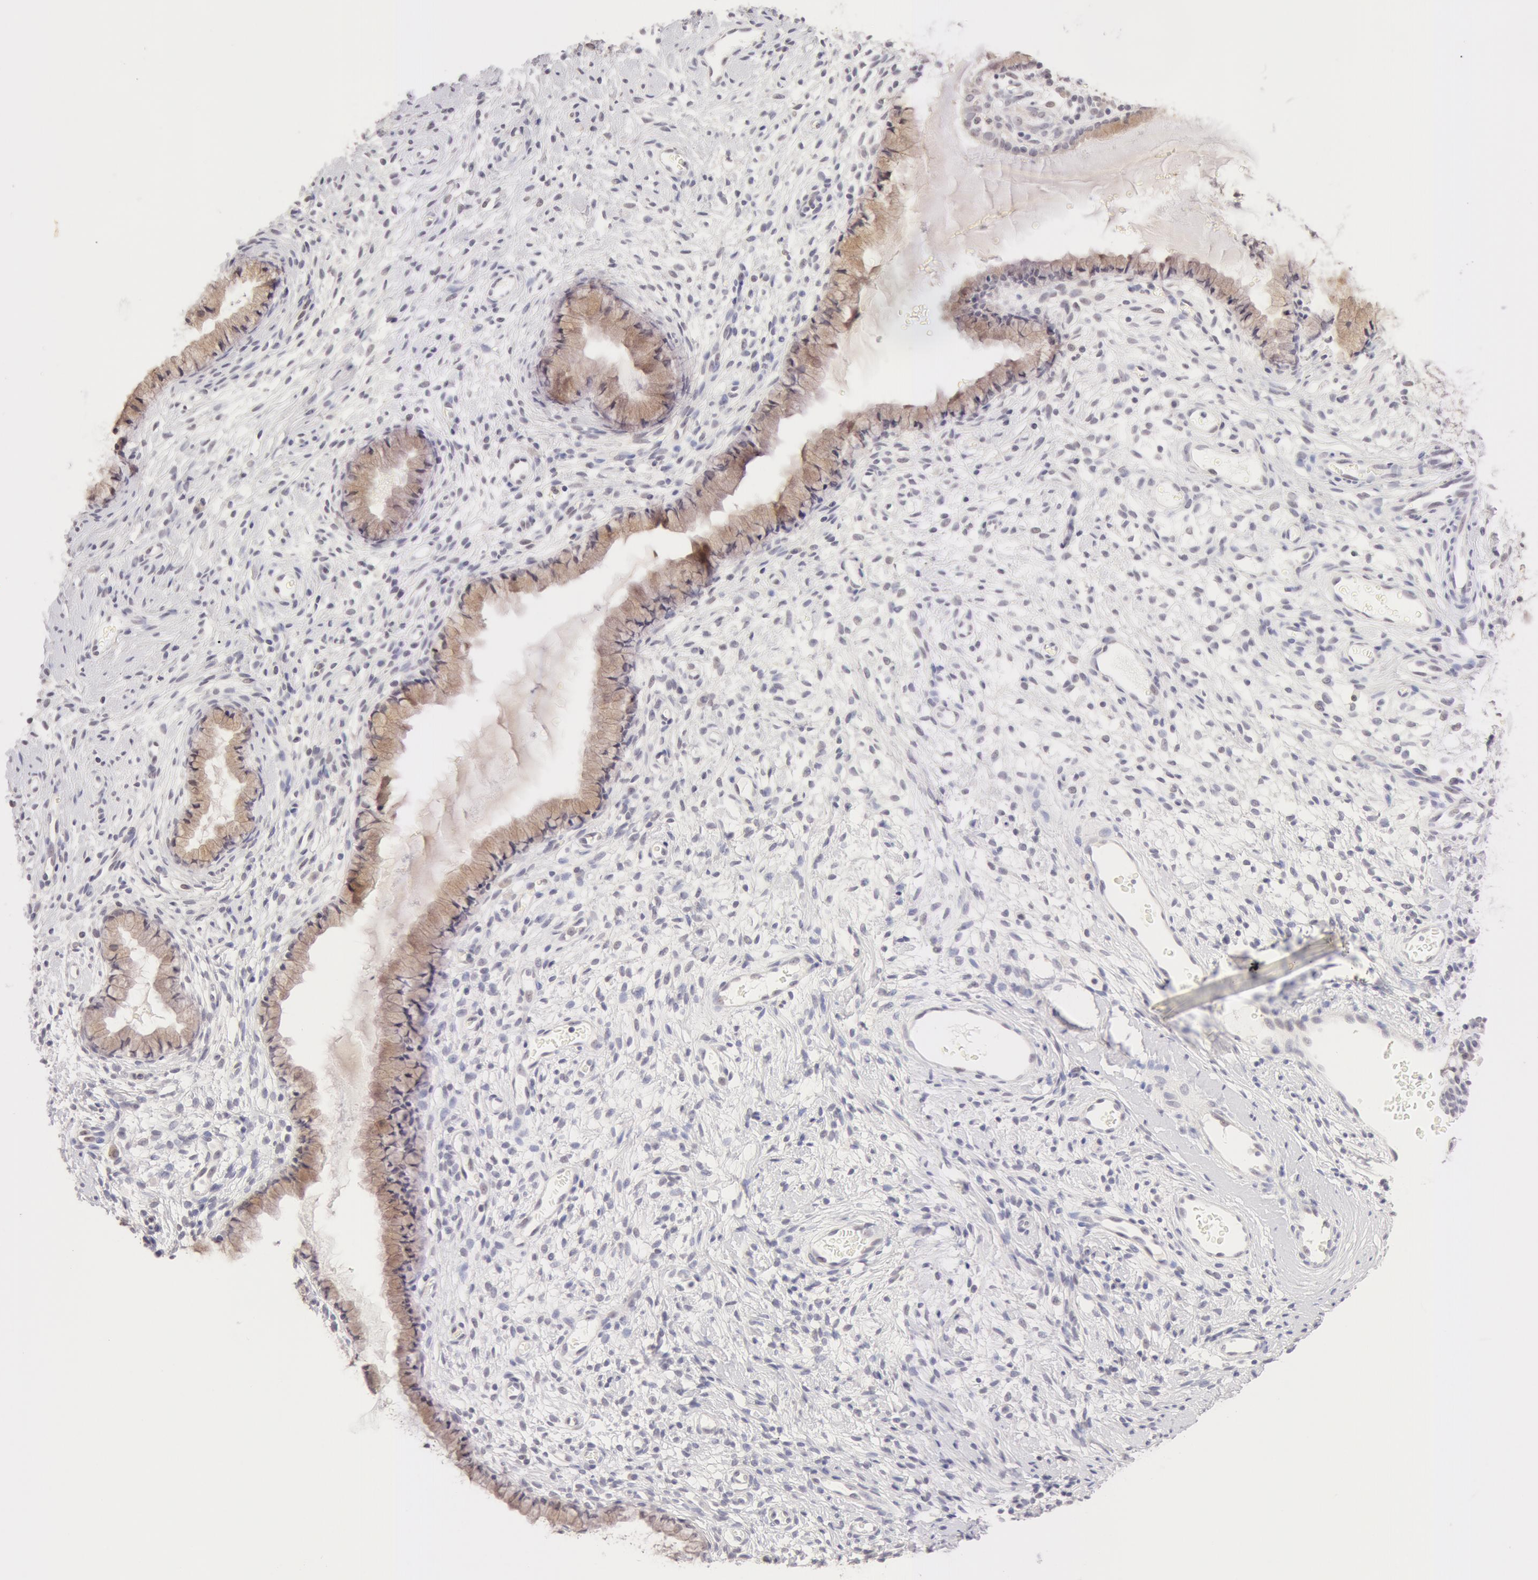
{"staining": {"intensity": "negative", "quantity": "none", "location": "none"}, "tissue": "cervix", "cell_type": "Glandular cells", "image_type": "normal", "snomed": [{"axis": "morphology", "description": "Normal tissue, NOS"}, {"axis": "topography", "description": "Cervix"}], "caption": "IHC micrograph of normal human cervix stained for a protein (brown), which shows no expression in glandular cells.", "gene": "ZNF597", "patient": {"sex": "female", "age": 70}}